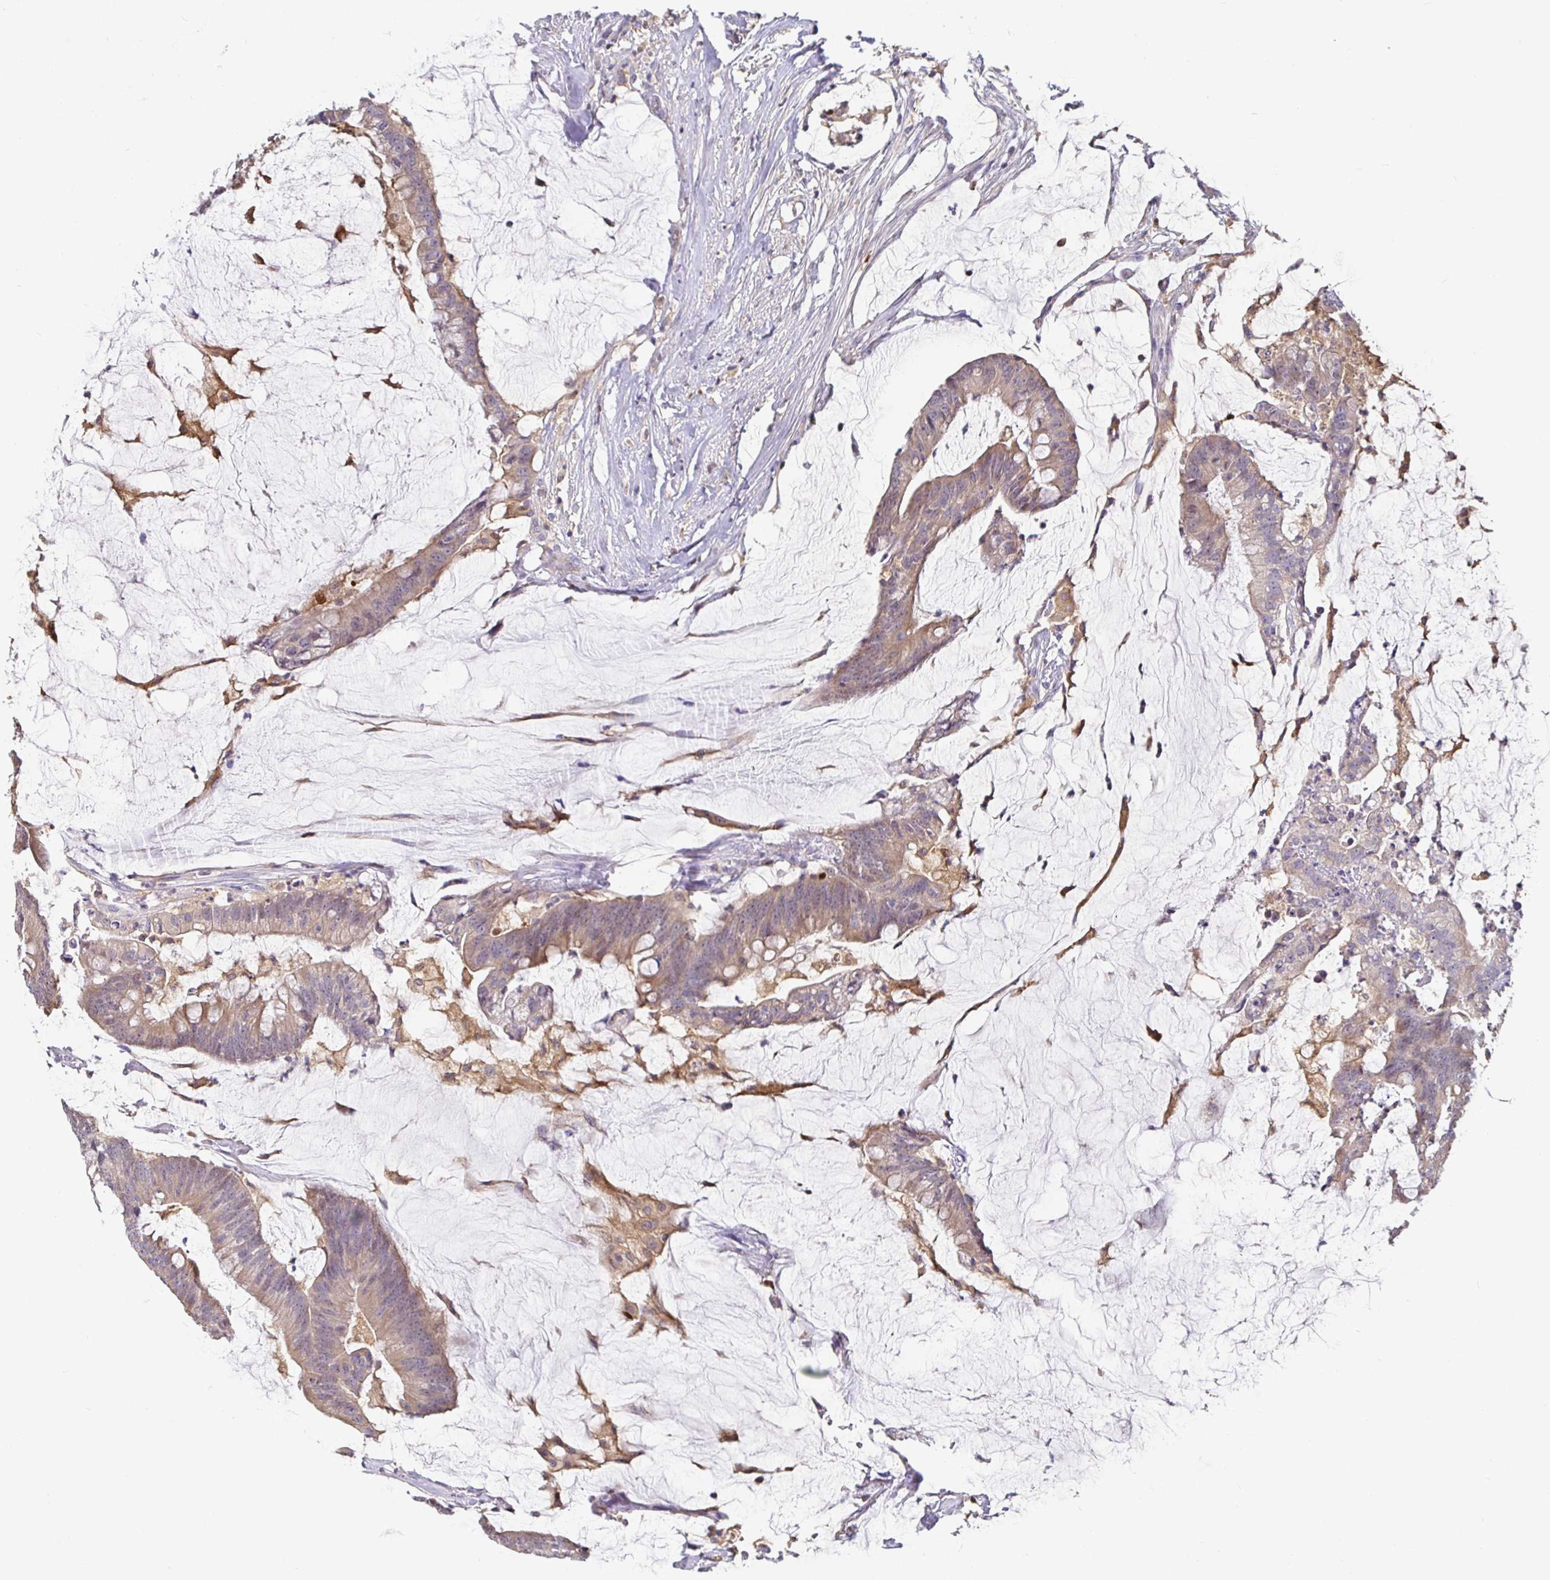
{"staining": {"intensity": "moderate", "quantity": ">75%", "location": "cytoplasmic/membranous"}, "tissue": "colorectal cancer", "cell_type": "Tumor cells", "image_type": "cancer", "snomed": [{"axis": "morphology", "description": "Adenocarcinoma, NOS"}, {"axis": "topography", "description": "Colon"}], "caption": "Colorectal adenocarcinoma stained with a brown dye reveals moderate cytoplasmic/membranous positive staining in approximately >75% of tumor cells.", "gene": "SATB1", "patient": {"sex": "male", "age": 62}}